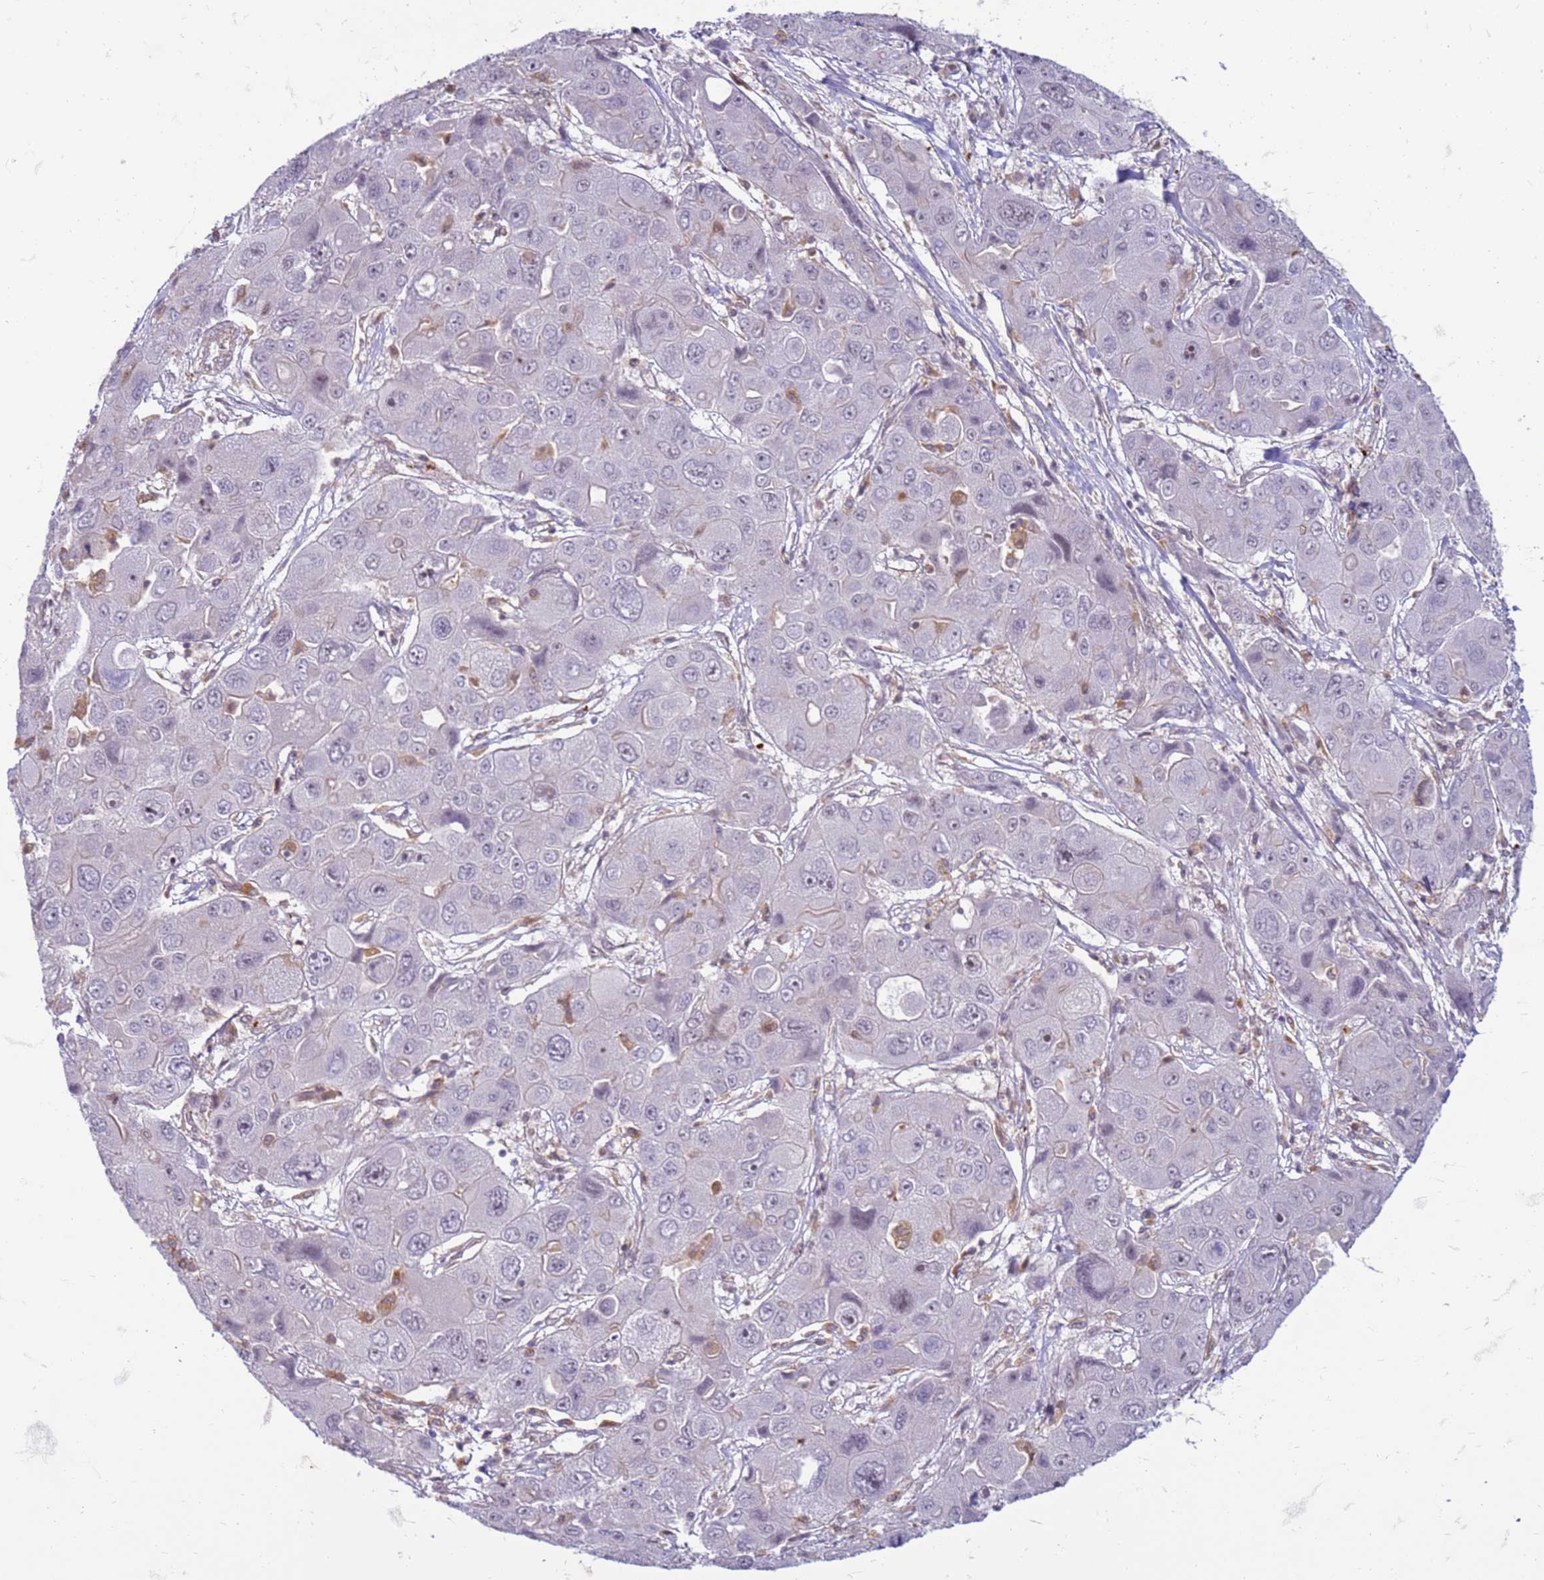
{"staining": {"intensity": "negative", "quantity": "none", "location": "none"}, "tissue": "liver cancer", "cell_type": "Tumor cells", "image_type": "cancer", "snomed": [{"axis": "morphology", "description": "Cholangiocarcinoma"}, {"axis": "topography", "description": "Liver"}], "caption": "Tumor cells are negative for brown protein staining in cholangiocarcinoma (liver).", "gene": "SLC15A3", "patient": {"sex": "male", "age": 67}}